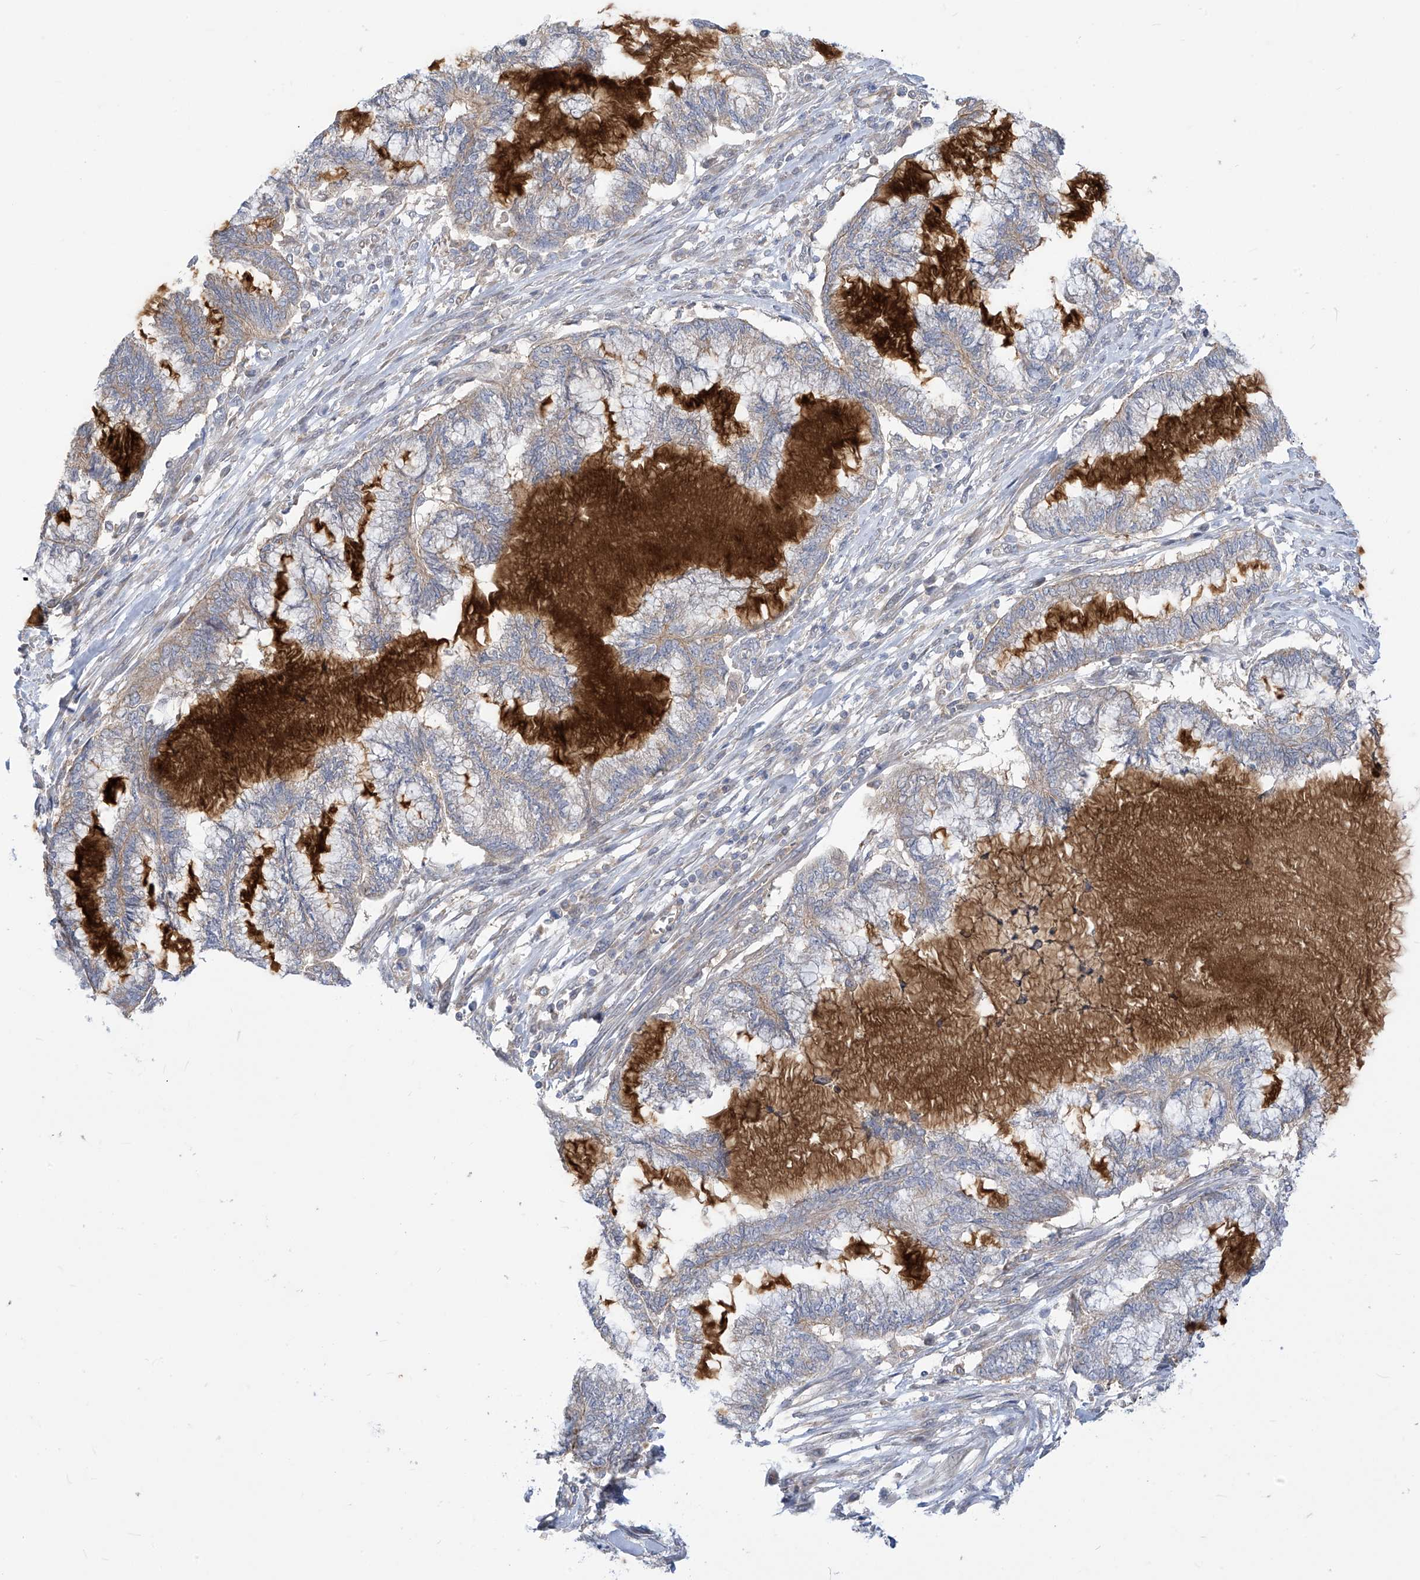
{"staining": {"intensity": "weak", "quantity": "<25%", "location": "cytoplasmic/membranous"}, "tissue": "endometrial cancer", "cell_type": "Tumor cells", "image_type": "cancer", "snomed": [{"axis": "morphology", "description": "Adenocarcinoma, NOS"}, {"axis": "topography", "description": "Endometrium"}], "caption": "High power microscopy histopathology image of an IHC image of adenocarcinoma (endometrial), revealing no significant expression in tumor cells. (DAB (3,3'-diaminobenzidine) IHC with hematoxylin counter stain).", "gene": "ADAT2", "patient": {"sex": "female", "age": 86}}